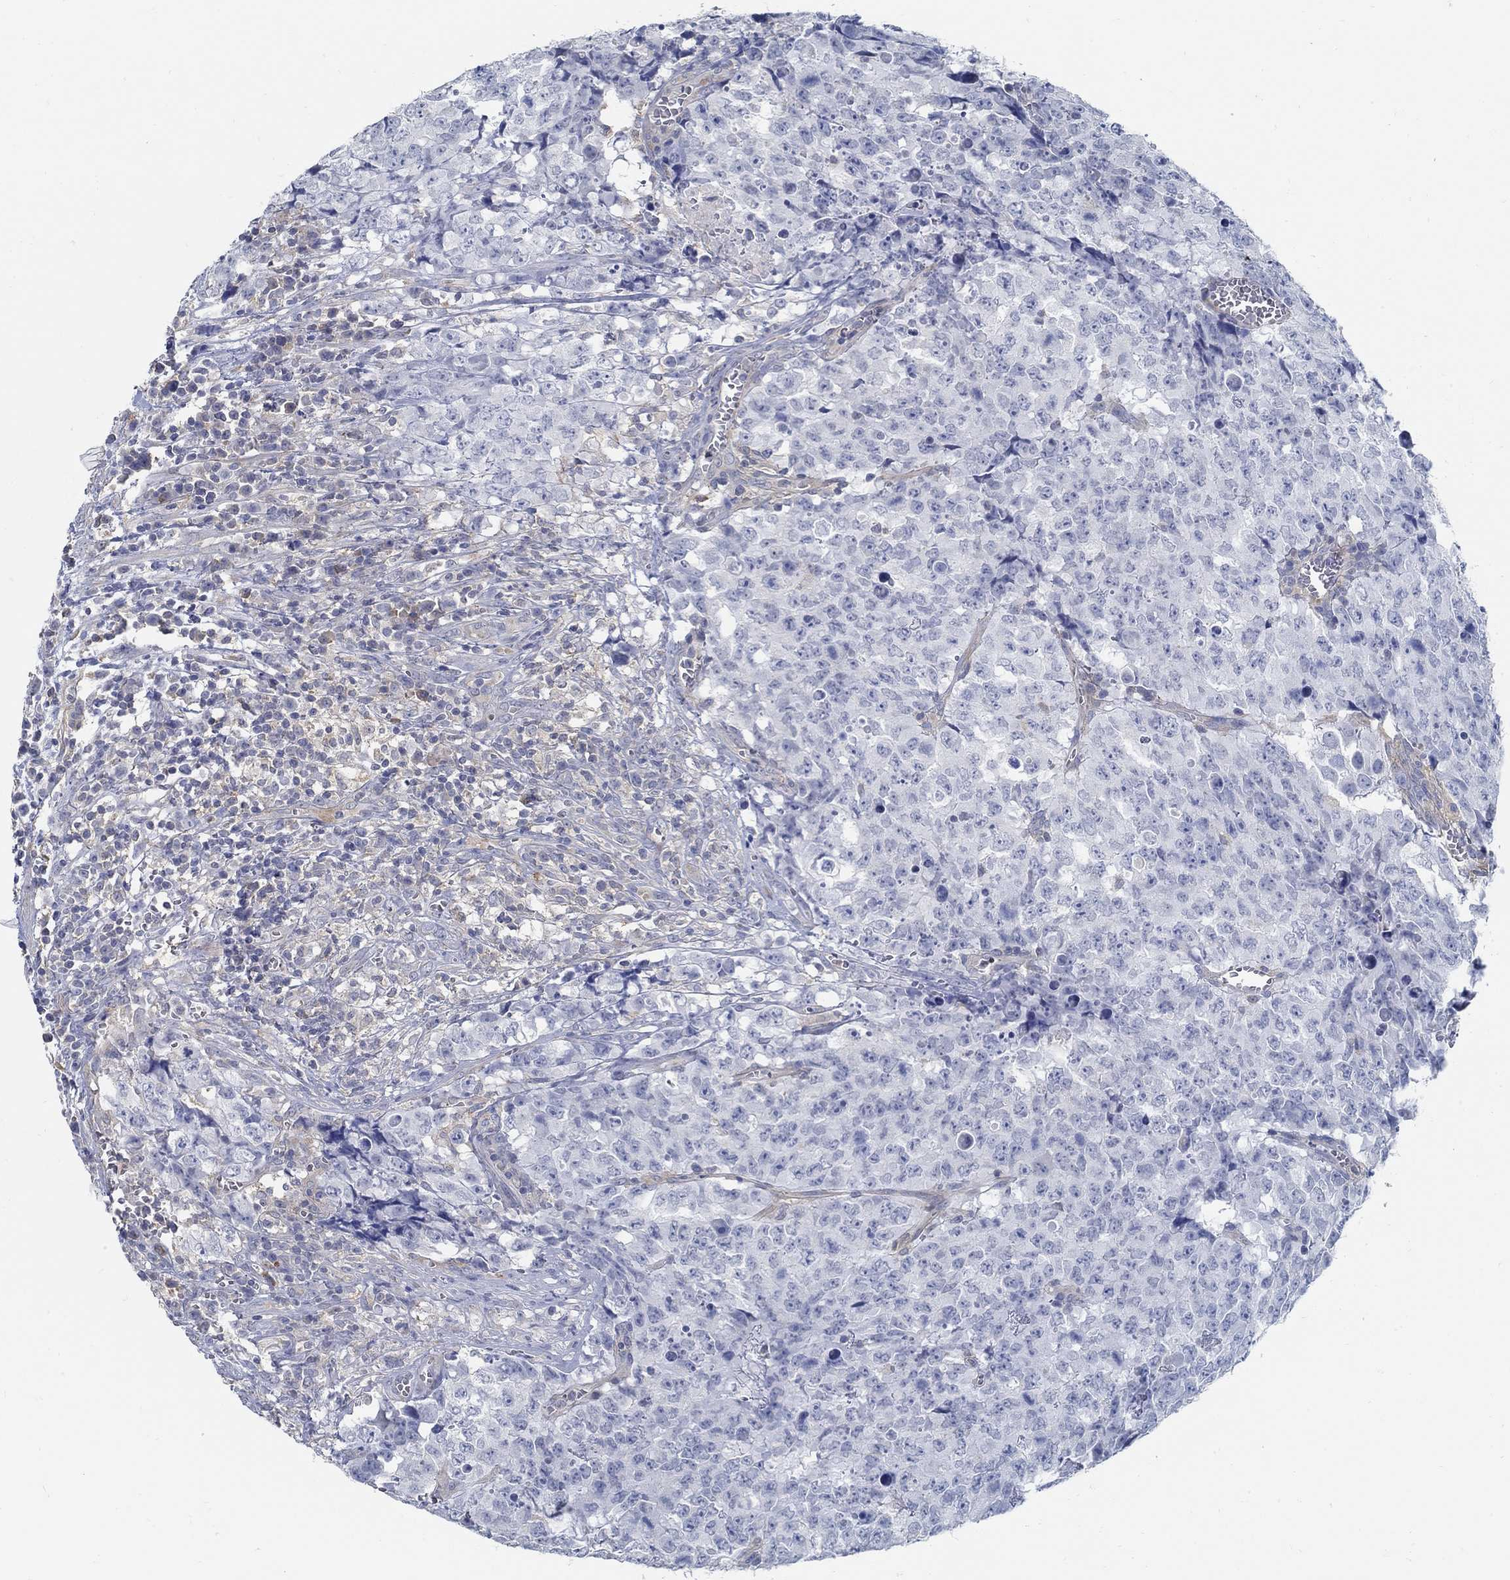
{"staining": {"intensity": "negative", "quantity": "none", "location": "none"}, "tissue": "testis cancer", "cell_type": "Tumor cells", "image_type": "cancer", "snomed": [{"axis": "morphology", "description": "Carcinoma, Embryonal, NOS"}, {"axis": "topography", "description": "Testis"}], "caption": "Immunohistochemistry (IHC) image of neoplastic tissue: human embryonal carcinoma (testis) stained with DAB demonstrates no significant protein expression in tumor cells.", "gene": "PCDH11X", "patient": {"sex": "male", "age": 23}}